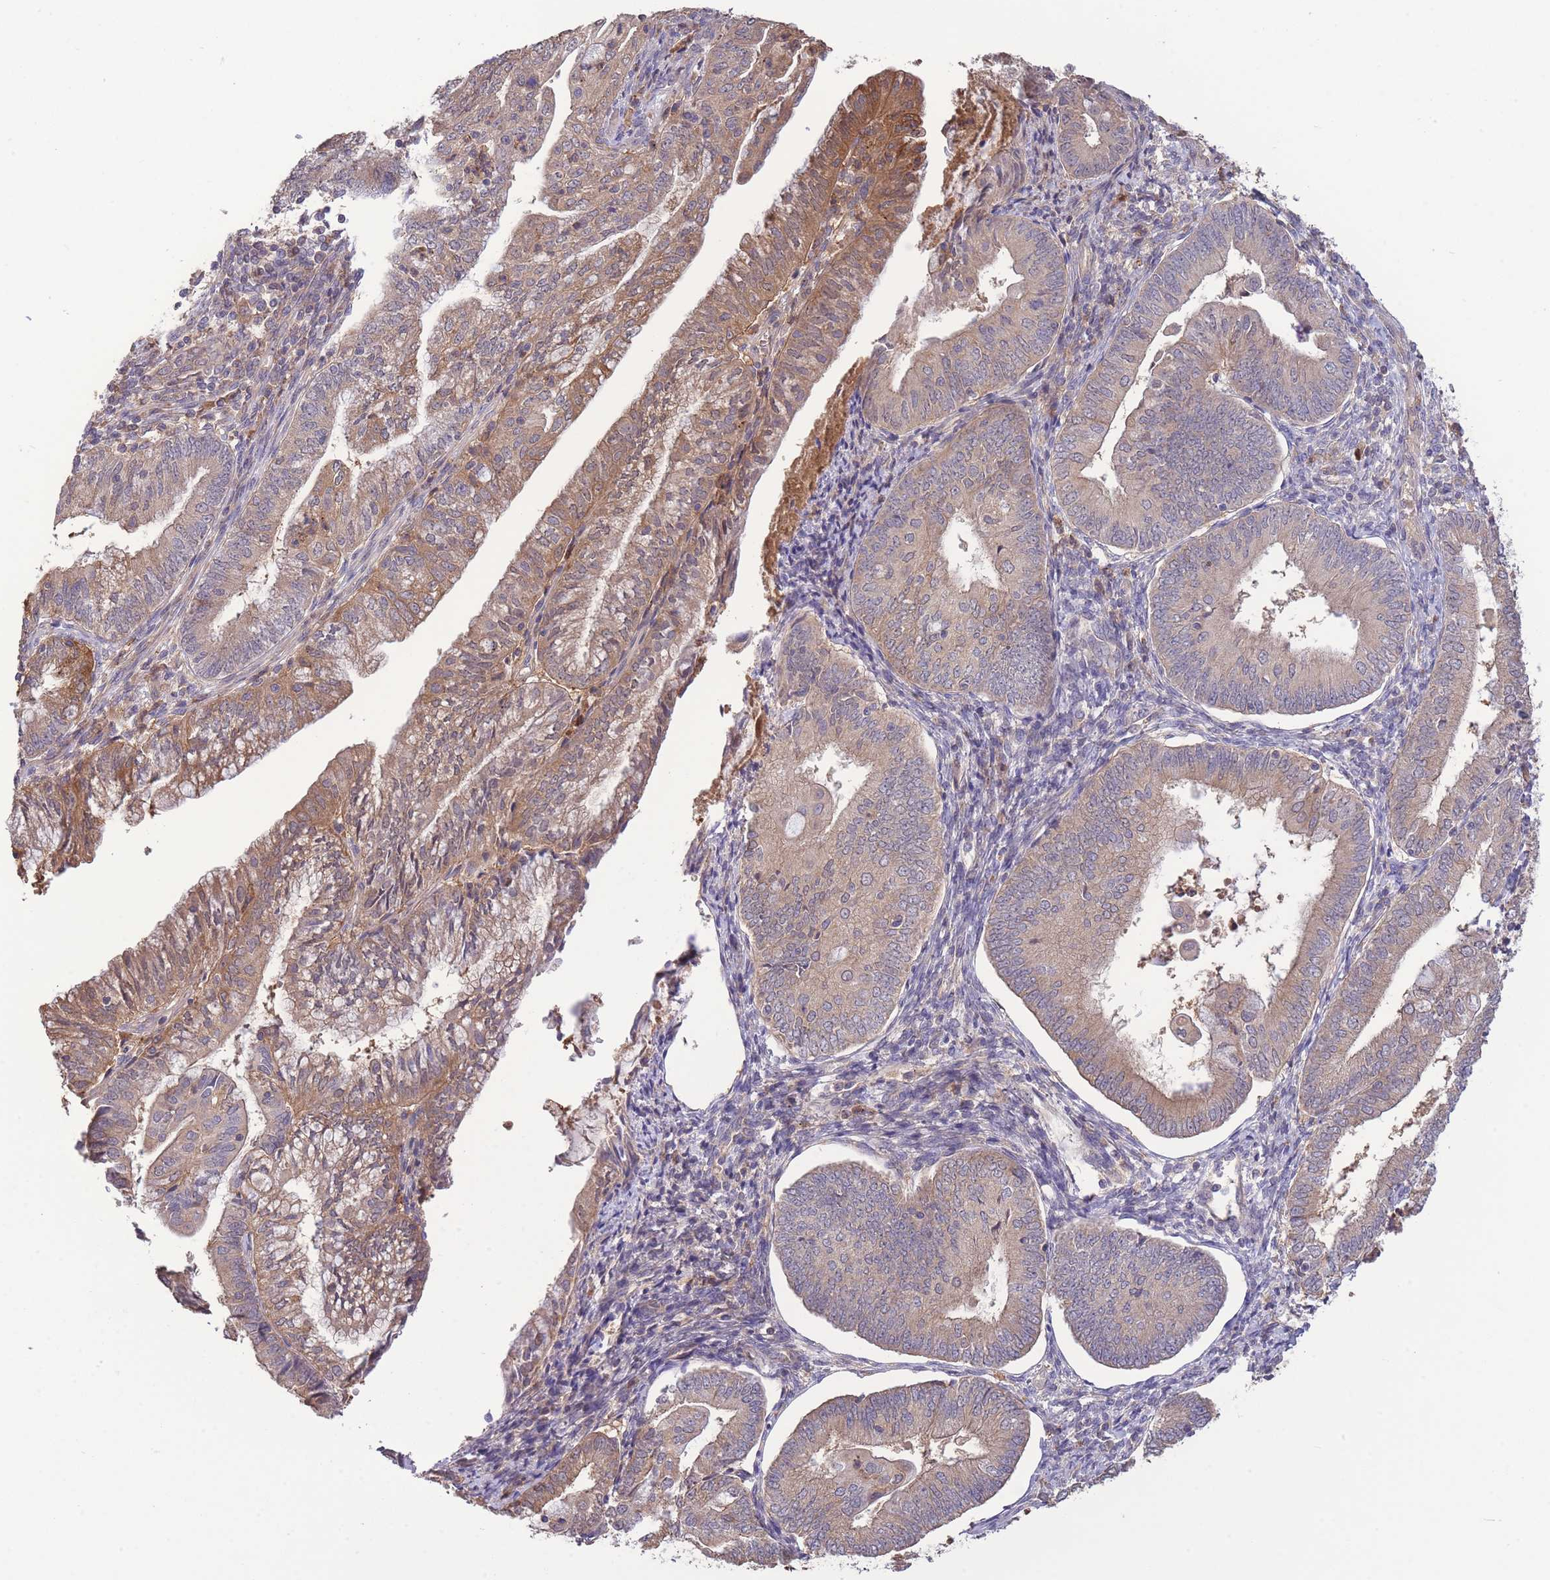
{"staining": {"intensity": "moderate", "quantity": "25%-75%", "location": "cytoplasmic/membranous"}, "tissue": "endometrial cancer", "cell_type": "Tumor cells", "image_type": "cancer", "snomed": [{"axis": "morphology", "description": "Adenocarcinoma, NOS"}, {"axis": "topography", "description": "Endometrium"}], "caption": "Immunohistochemistry (IHC) histopathology image of neoplastic tissue: endometrial adenocarcinoma stained using immunohistochemistry (IHC) exhibits medium levels of moderate protein expression localized specifically in the cytoplasmic/membranous of tumor cells, appearing as a cytoplasmic/membranous brown color.", "gene": "ZNF304", "patient": {"sex": "female", "age": 55}}